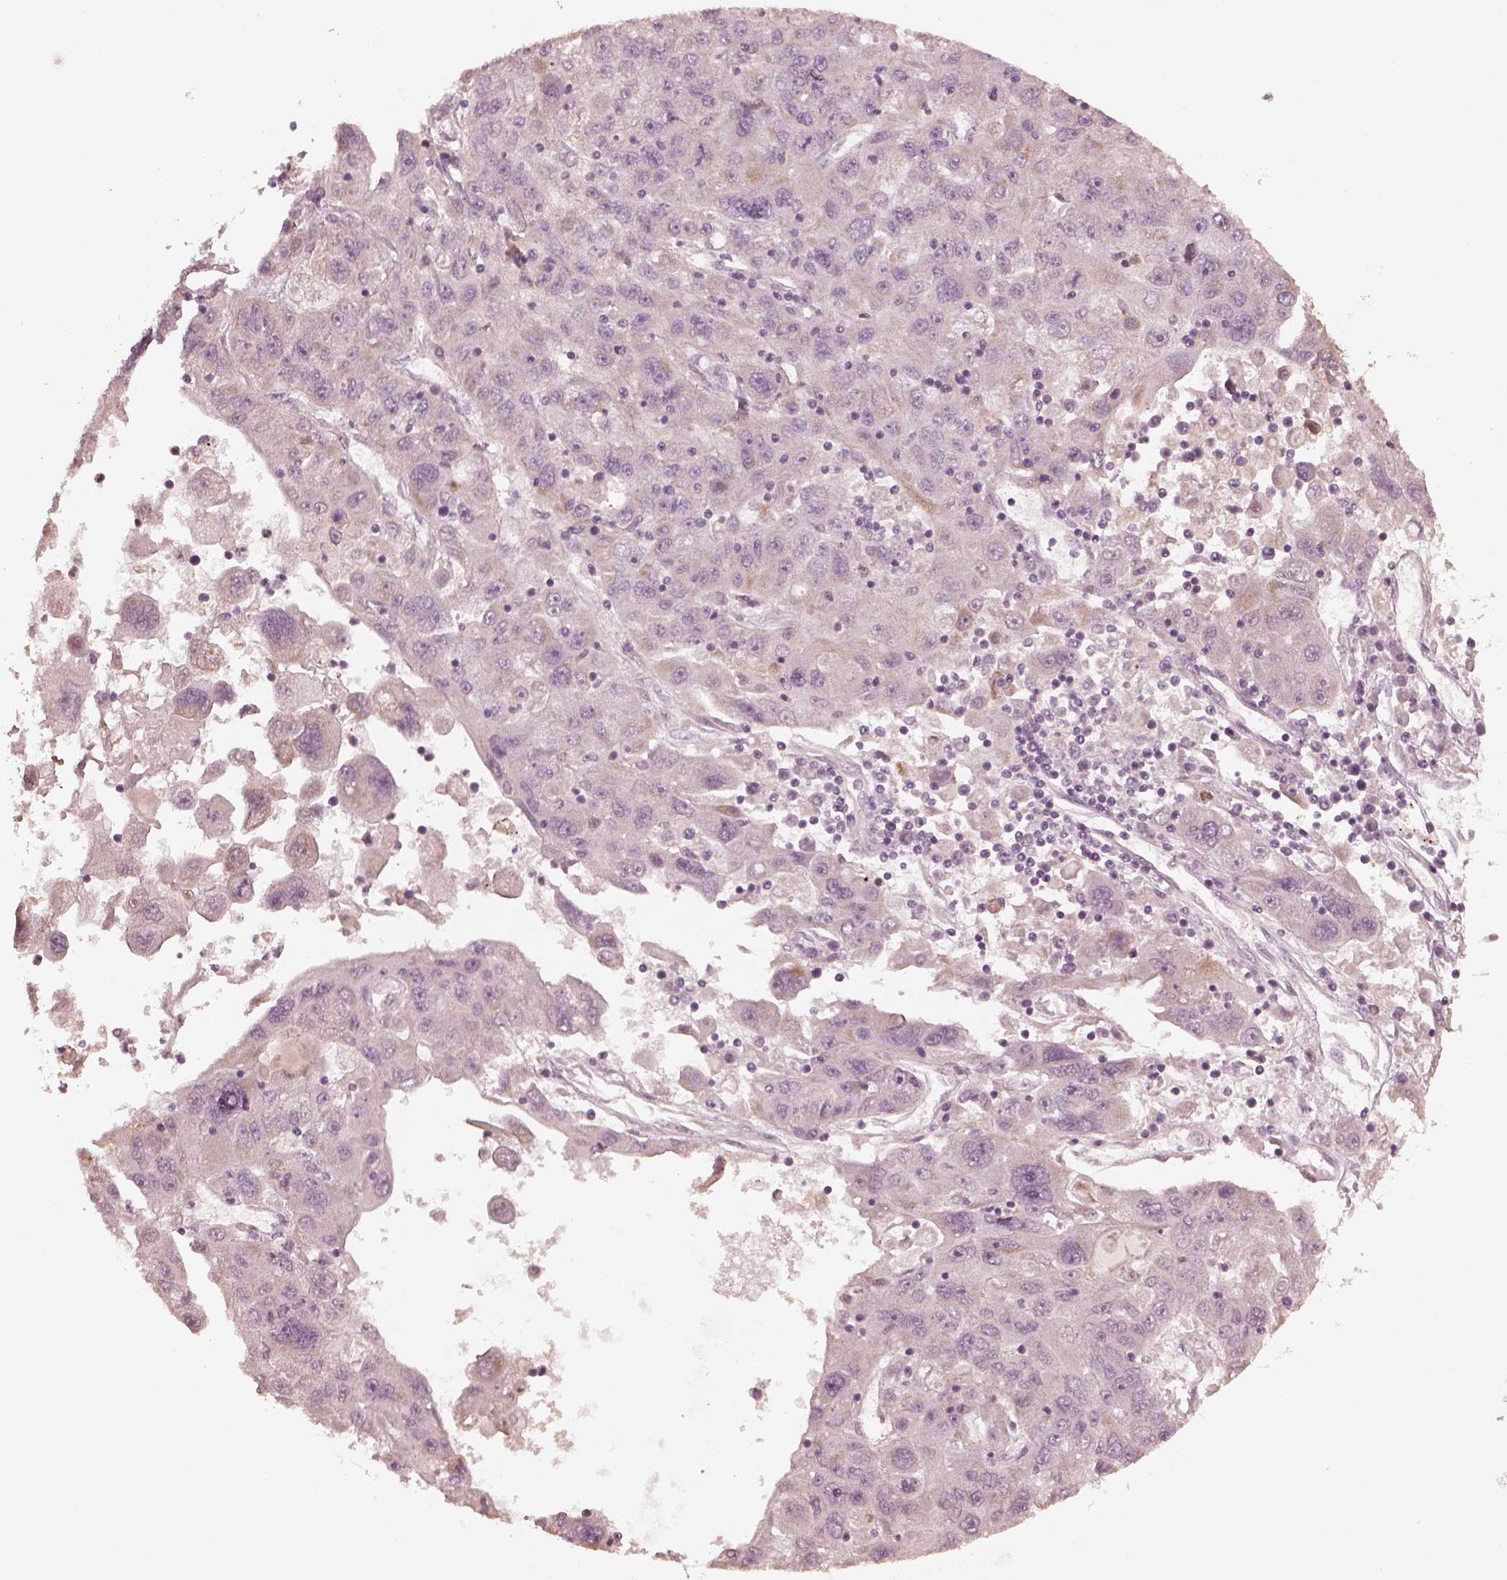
{"staining": {"intensity": "negative", "quantity": "none", "location": "none"}, "tissue": "stomach cancer", "cell_type": "Tumor cells", "image_type": "cancer", "snomed": [{"axis": "morphology", "description": "Adenocarcinoma, NOS"}, {"axis": "topography", "description": "Stomach"}], "caption": "There is no significant positivity in tumor cells of stomach cancer.", "gene": "SLC25A46", "patient": {"sex": "male", "age": 56}}